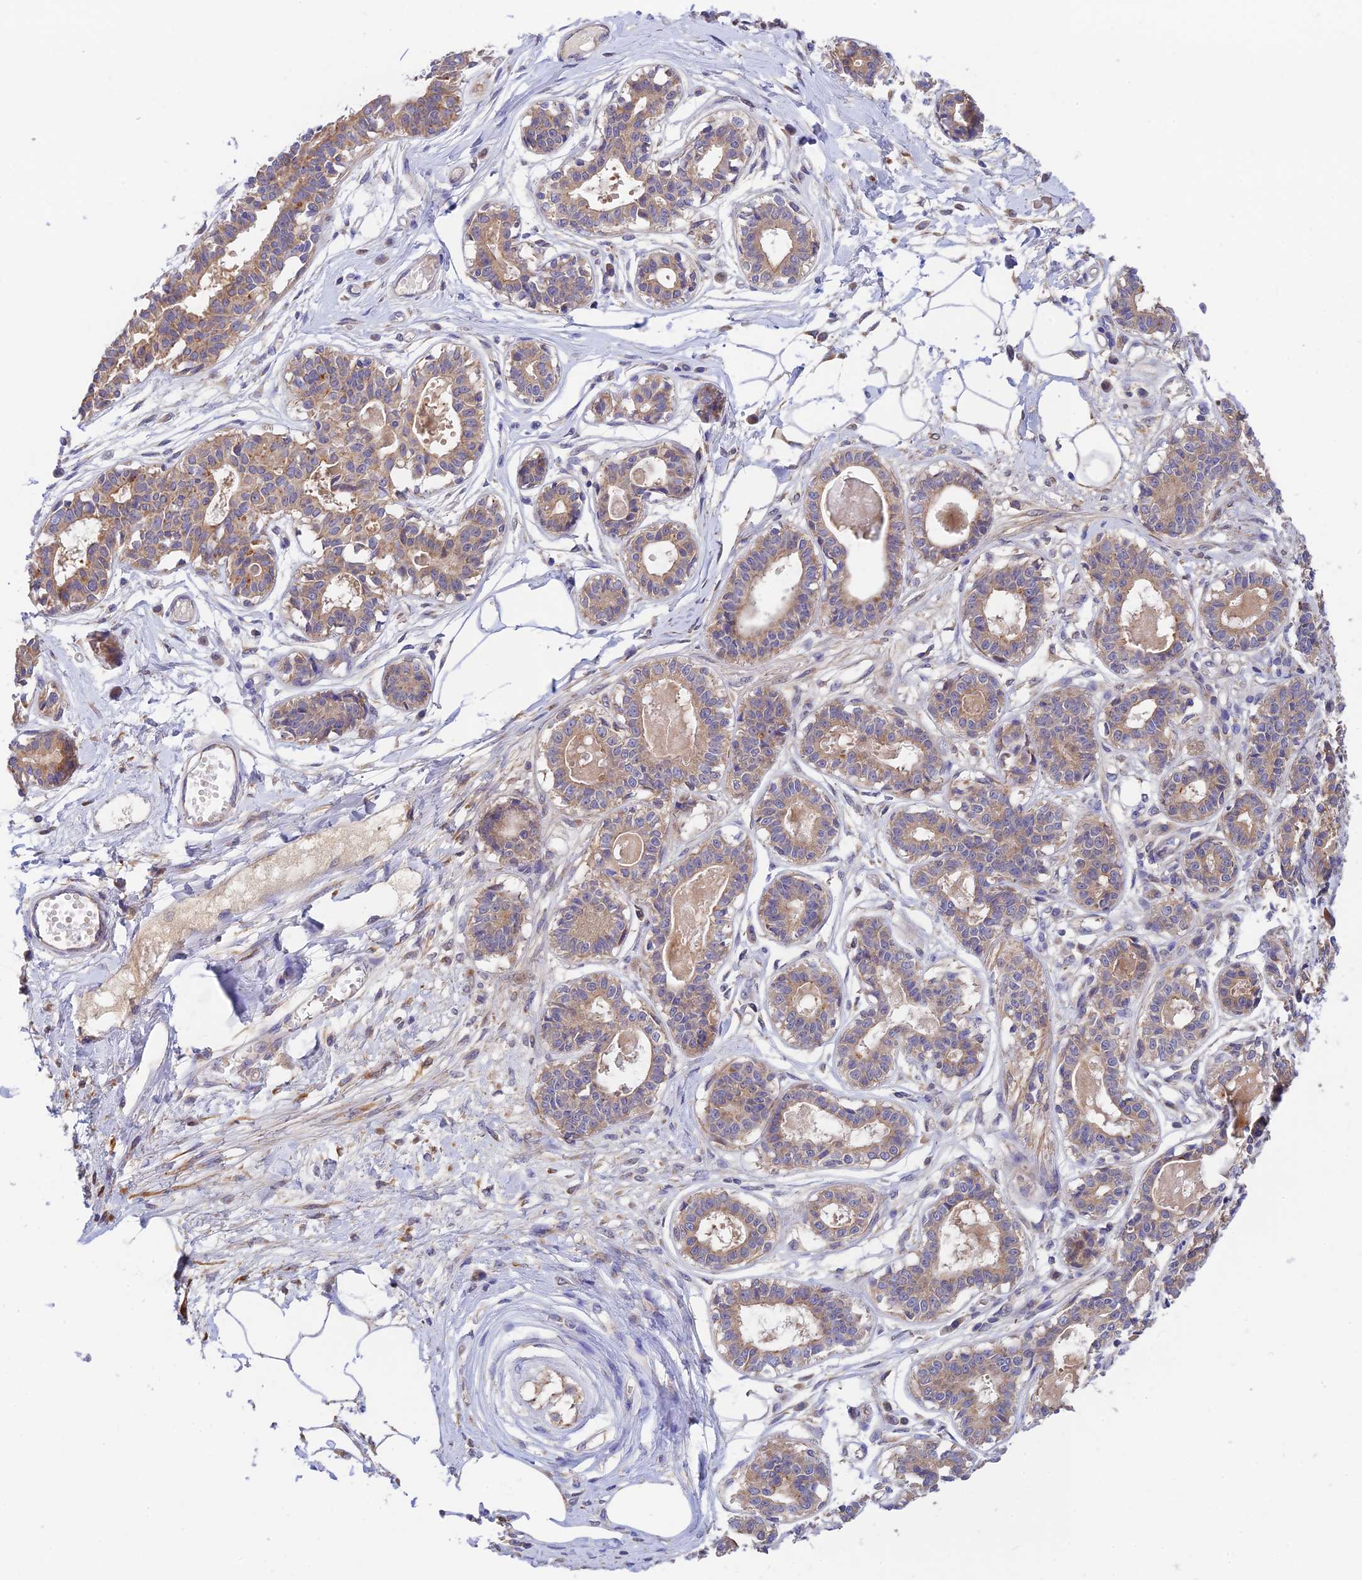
{"staining": {"intensity": "weak", "quantity": ">75%", "location": "cytoplasmic/membranous"}, "tissue": "breast", "cell_type": "Adipocytes", "image_type": "normal", "snomed": [{"axis": "morphology", "description": "Normal tissue, NOS"}, {"axis": "topography", "description": "Breast"}], "caption": "Immunohistochemistry (IHC) micrograph of unremarkable breast: human breast stained using IHC displays low levels of weak protein expression localized specifically in the cytoplasmic/membranous of adipocytes, appearing as a cytoplasmic/membranous brown color.", "gene": "RANBP6", "patient": {"sex": "female", "age": 45}}